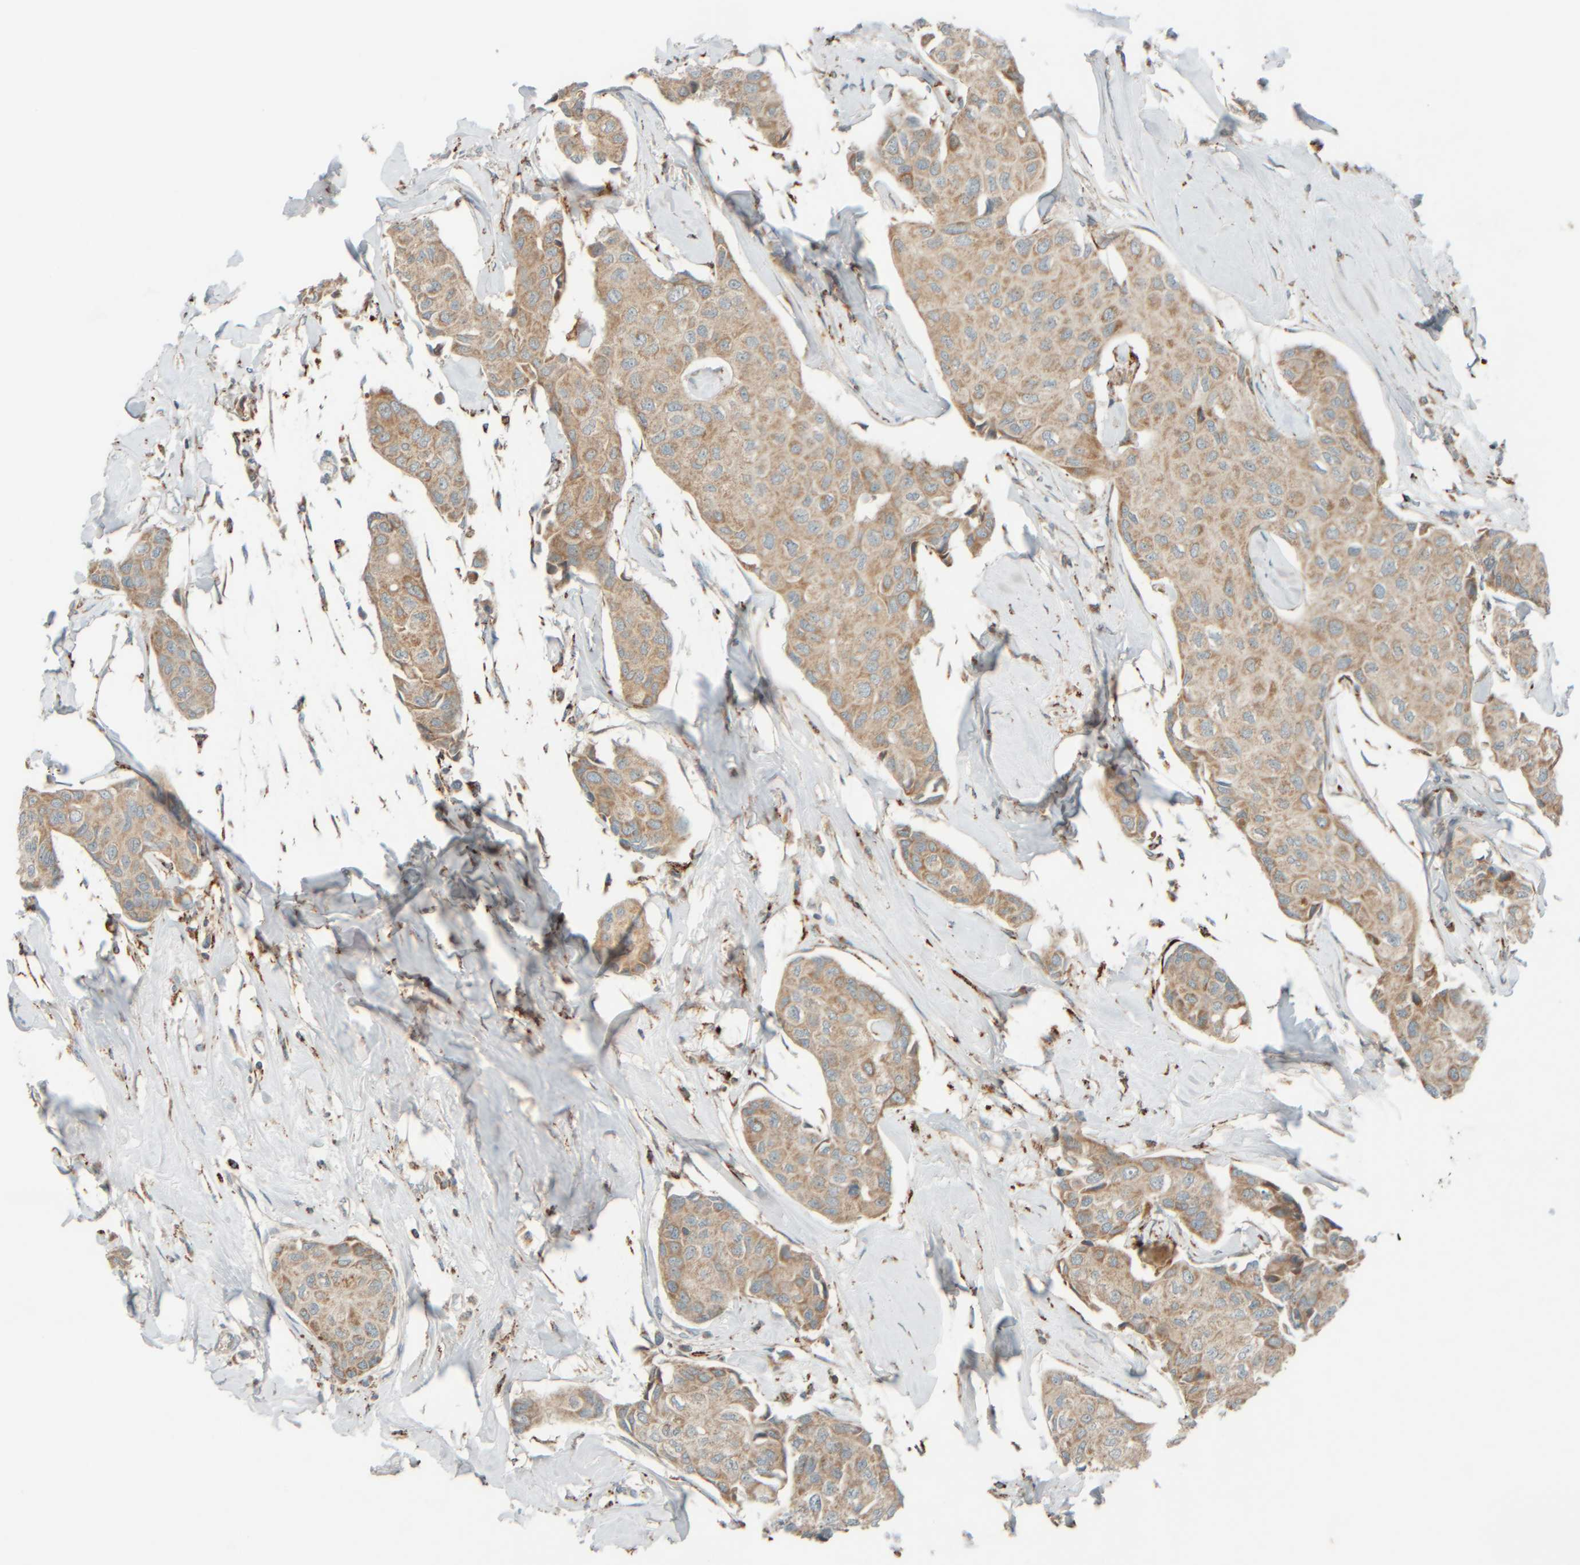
{"staining": {"intensity": "moderate", "quantity": ">75%", "location": "cytoplasmic/membranous"}, "tissue": "breast cancer", "cell_type": "Tumor cells", "image_type": "cancer", "snomed": [{"axis": "morphology", "description": "Duct carcinoma"}, {"axis": "topography", "description": "Breast"}], "caption": "Protein expression by IHC displays moderate cytoplasmic/membranous positivity in about >75% of tumor cells in breast cancer.", "gene": "SPAG5", "patient": {"sex": "female", "age": 80}}